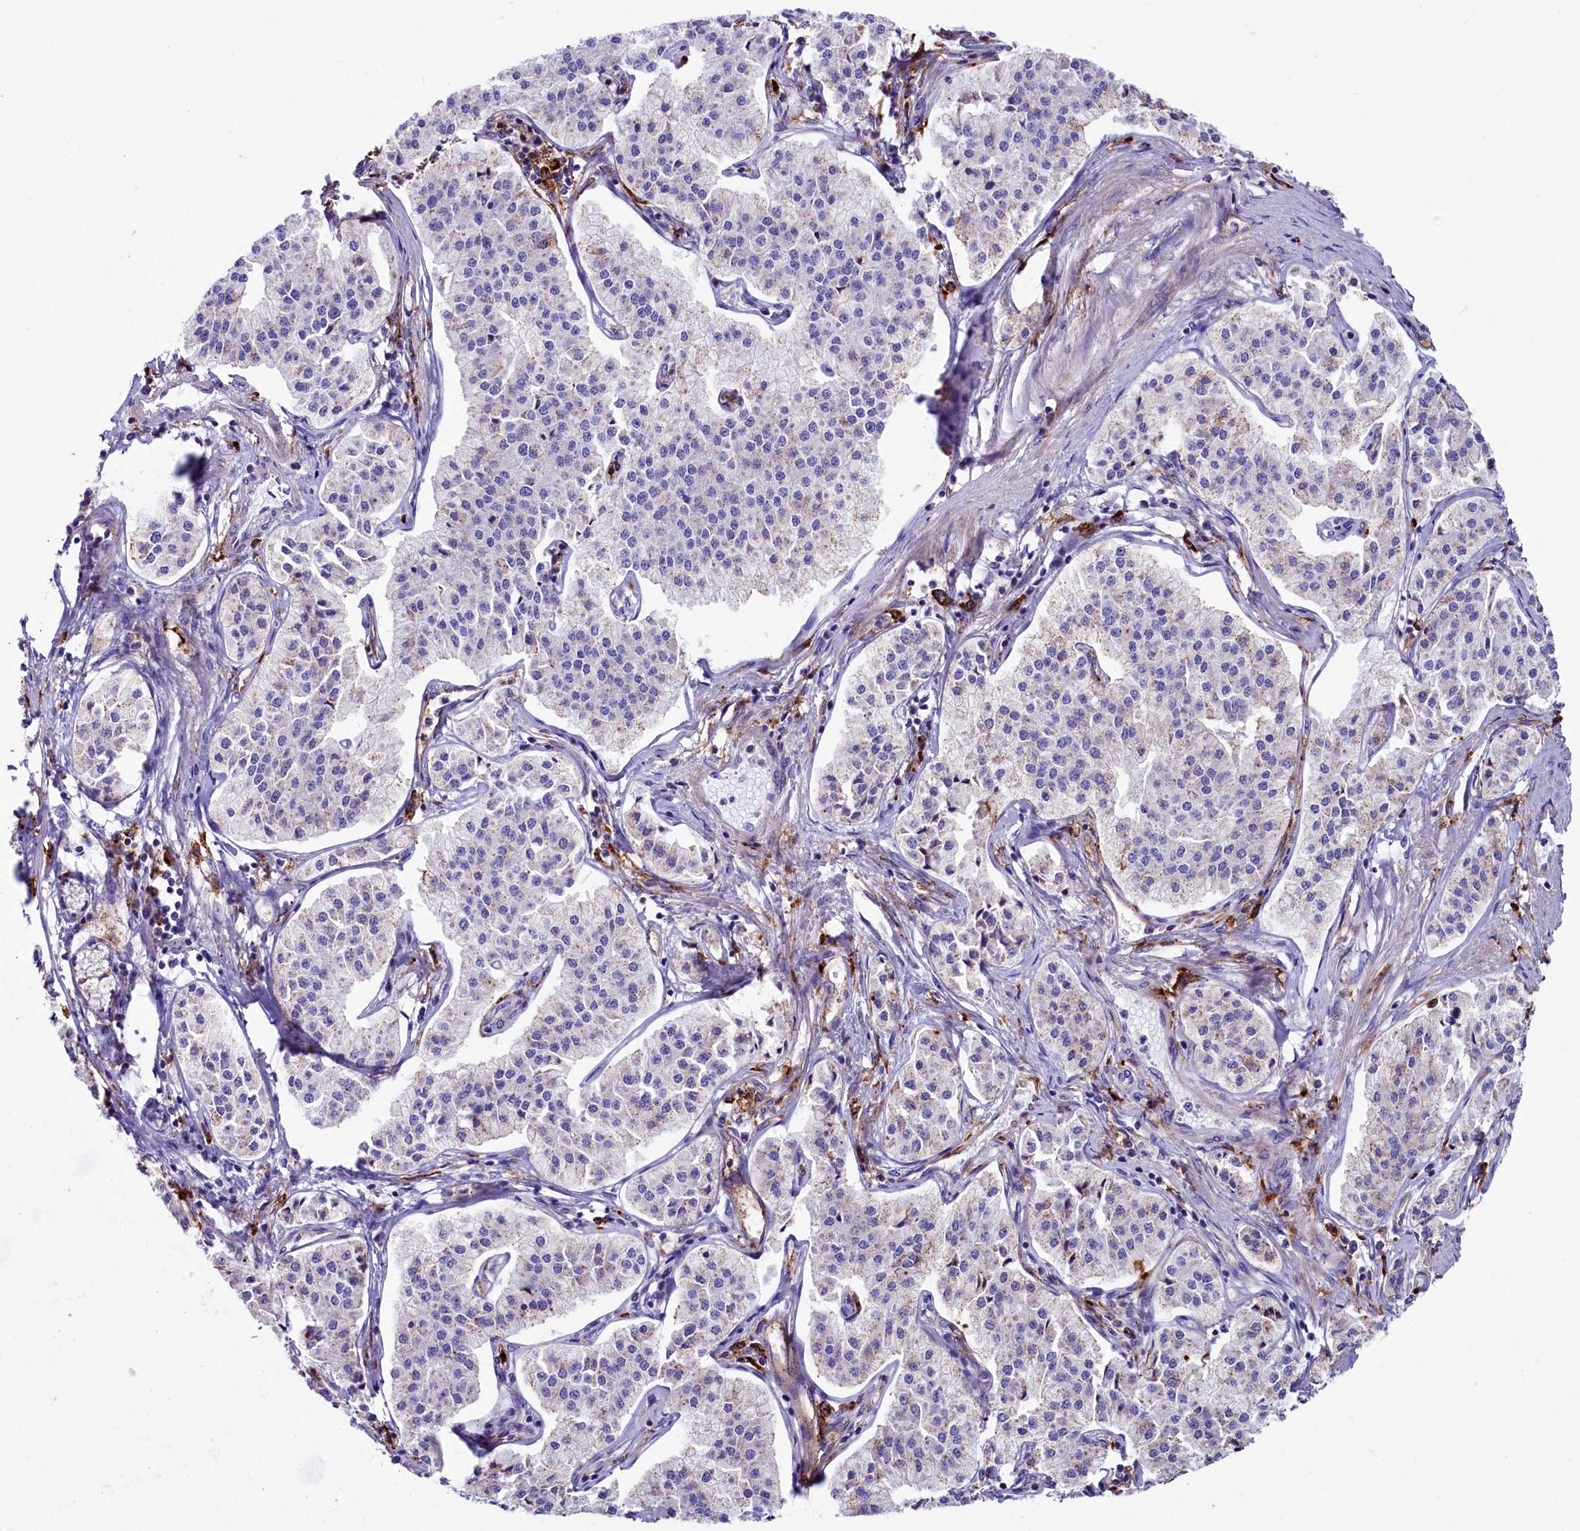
{"staining": {"intensity": "negative", "quantity": "none", "location": "none"}, "tissue": "pancreatic cancer", "cell_type": "Tumor cells", "image_type": "cancer", "snomed": [{"axis": "morphology", "description": "Adenocarcinoma, NOS"}, {"axis": "topography", "description": "Pancreas"}], "caption": "Immunohistochemistry (IHC) photomicrograph of human pancreatic adenocarcinoma stained for a protein (brown), which reveals no positivity in tumor cells.", "gene": "IL20RA", "patient": {"sex": "female", "age": 50}}